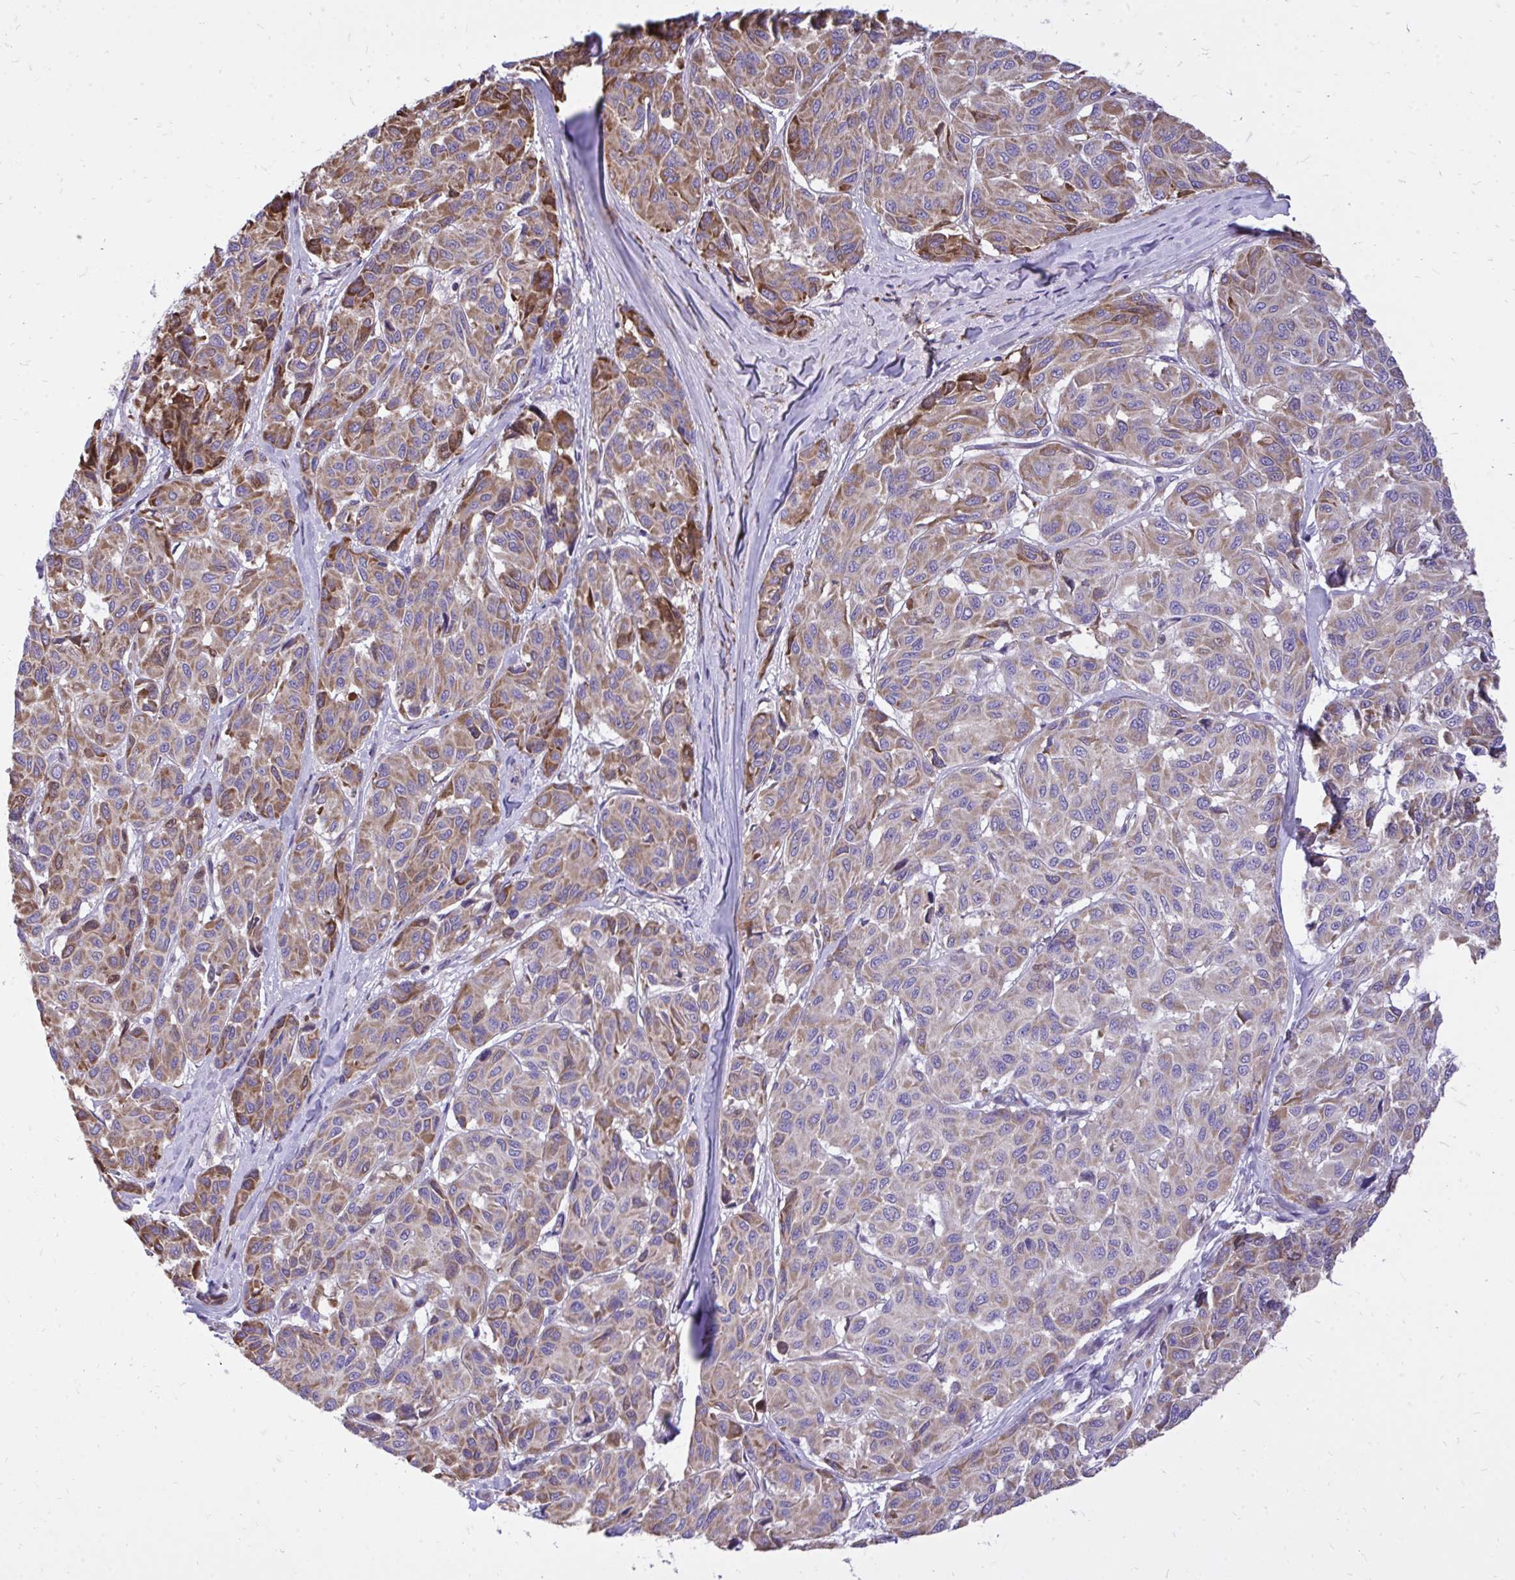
{"staining": {"intensity": "moderate", "quantity": "25%-75%", "location": "cytoplasmic/membranous"}, "tissue": "melanoma", "cell_type": "Tumor cells", "image_type": "cancer", "snomed": [{"axis": "morphology", "description": "Malignant melanoma, NOS"}, {"axis": "topography", "description": "Skin"}], "caption": "Moderate cytoplasmic/membranous expression for a protein is identified in approximately 25%-75% of tumor cells of melanoma using immunohistochemistry.", "gene": "ATP13A2", "patient": {"sex": "female", "age": 66}}